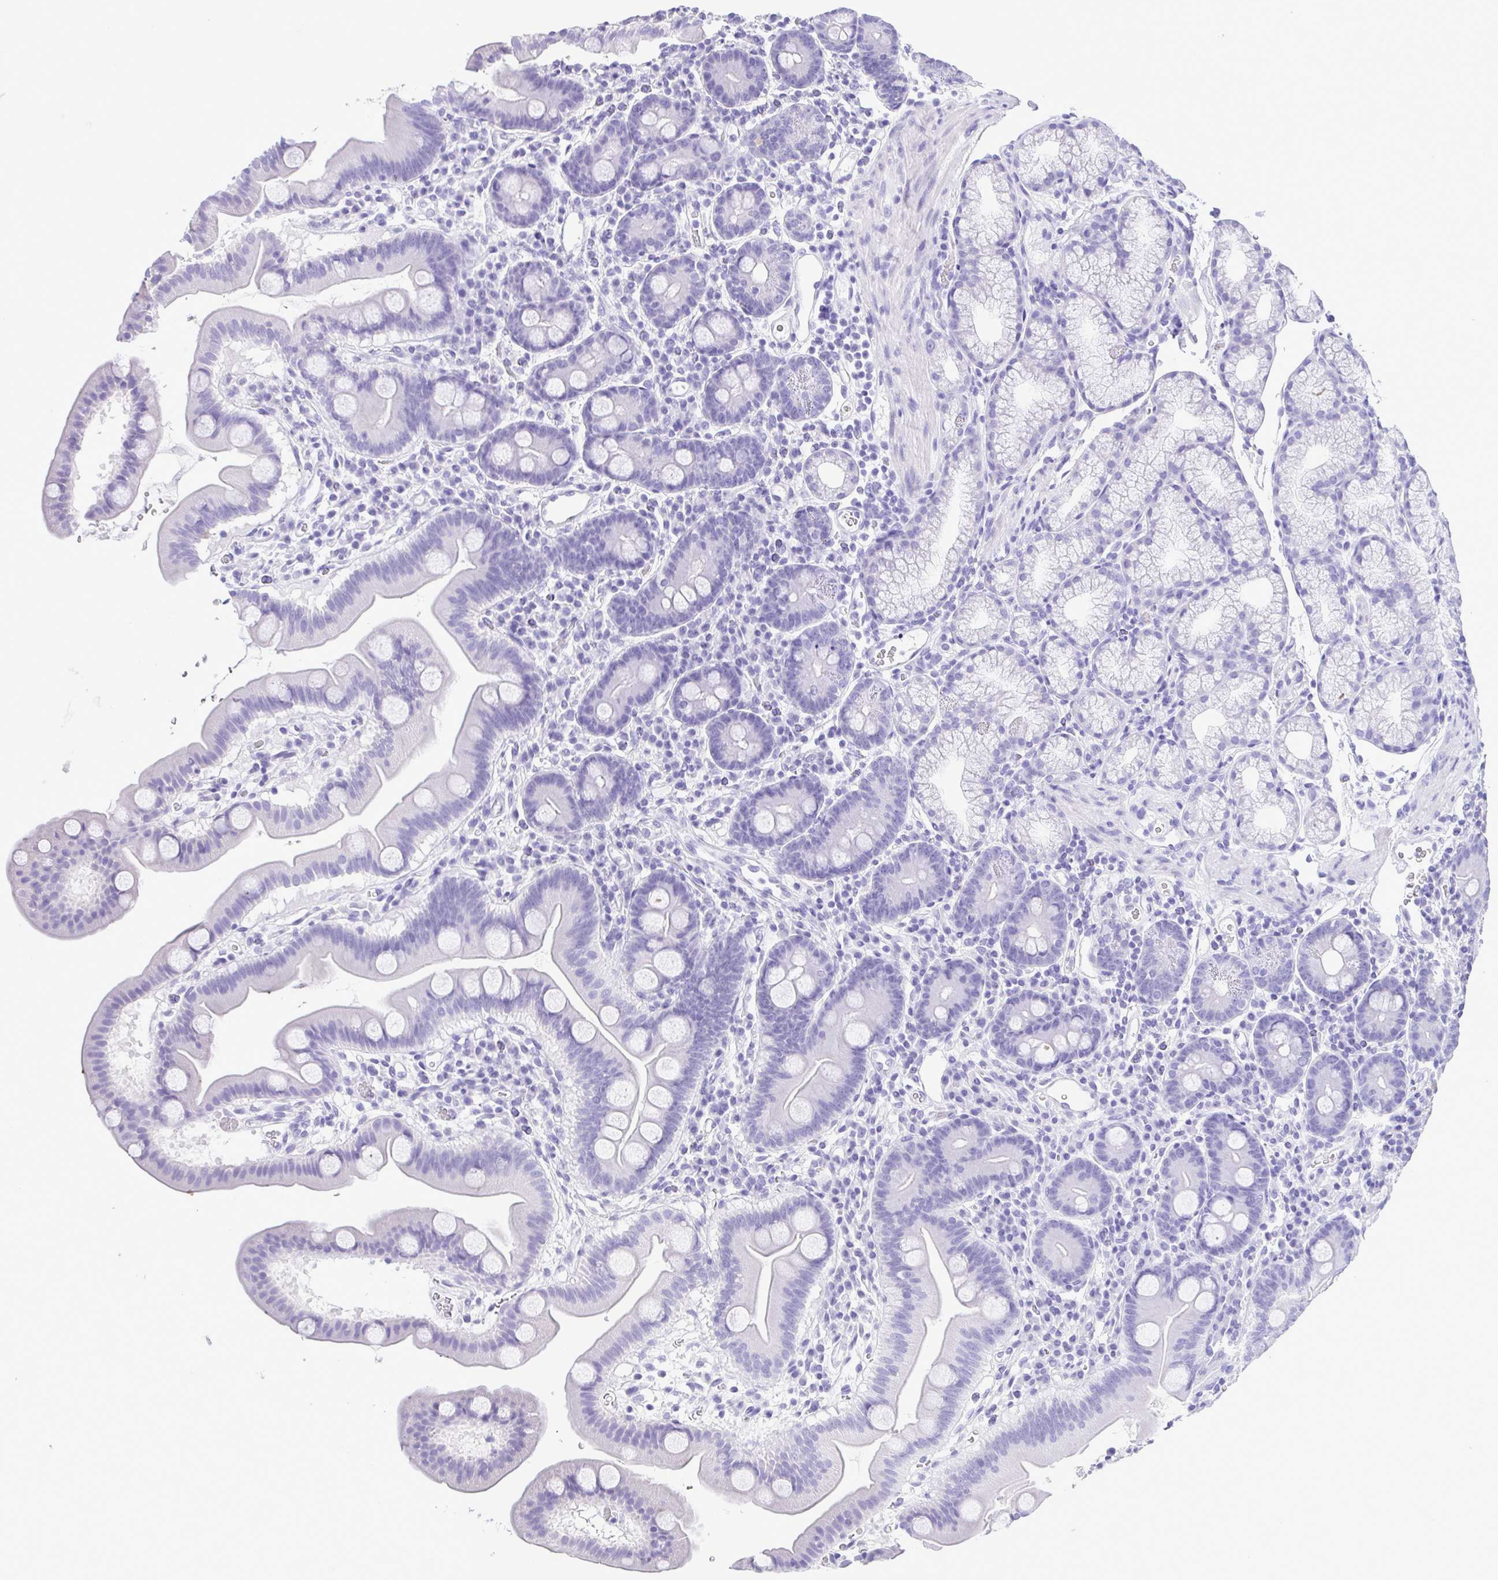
{"staining": {"intensity": "negative", "quantity": "none", "location": "none"}, "tissue": "duodenum", "cell_type": "Glandular cells", "image_type": "normal", "snomed": [{"axis": "morphology", "description": "Normal tissue, NOS"}, {"axis": "topography", "description": "Duodenum"}], "caption": "Immunohistochemistry micrograph of benign duodenum: duodenum stained with DAB (3,3'-diaminobenzidine) reveals no significant protein staining in glandular cells. The staining was performed using DAB (3,3'-diaminobenzidine) to visualize the protein expression in brown, while the nuclei were stained in blue with hematoxylin (Magnification: 20x).", "gene": "OVGP1", "patient": {"sex": "male", "age": 59}}